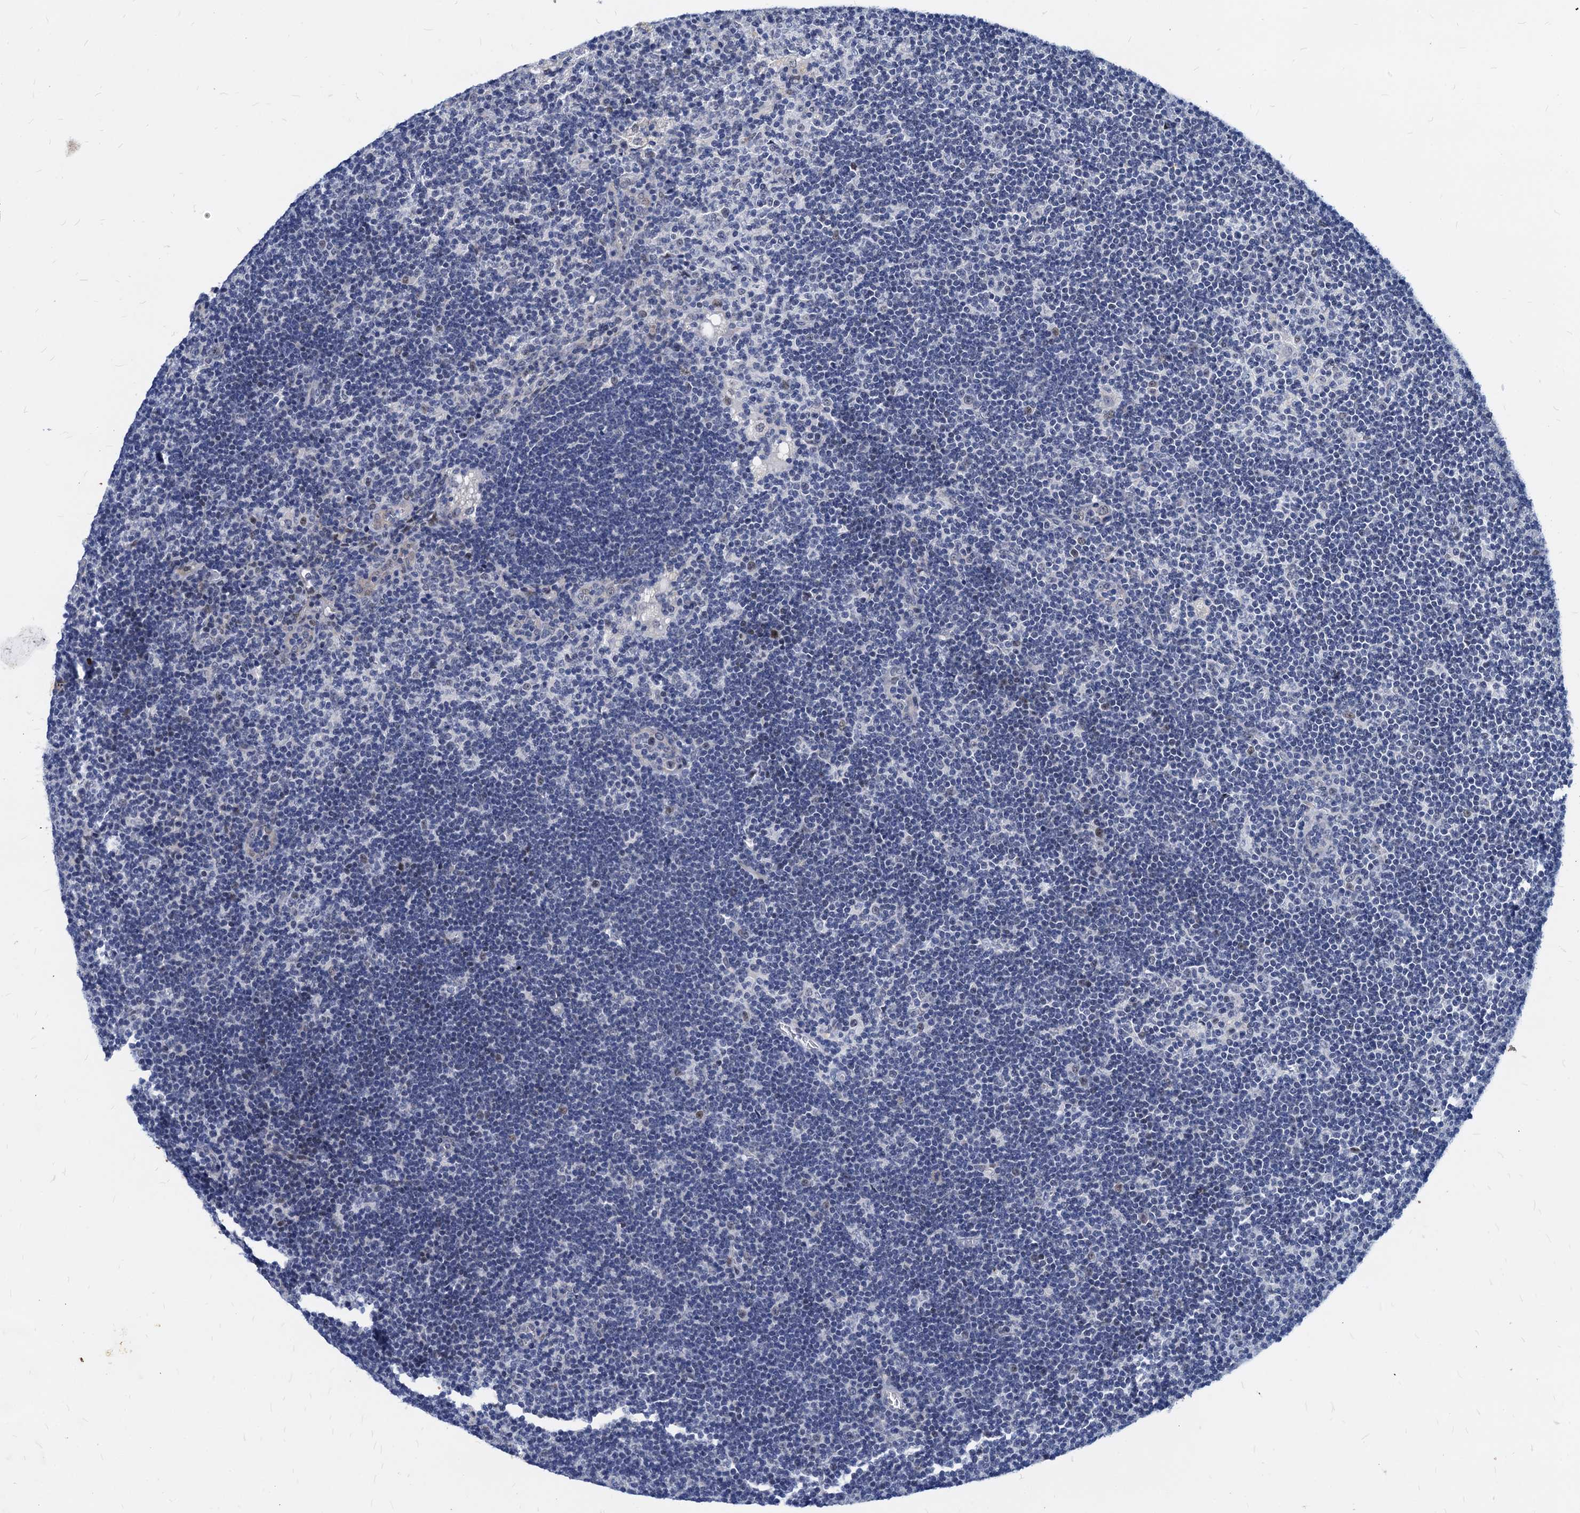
{"staining": {"intensity": "negative", "quantity": "none", "location": "none"}, "tissue": "lymph node", "cell_type": "Germinal center cells", "image_type": "normal", "snomed": [{"axis": "morphology", "description": "Normal tissue, NOS"}, {"axis": "topography", "description": "Lymph node"}], "caption": "The micrograph reveals no staining of germinal center cells in unremarkable lymph node.", "gene": "HSF2", "patient": {"sex": "male", "age": 24}}